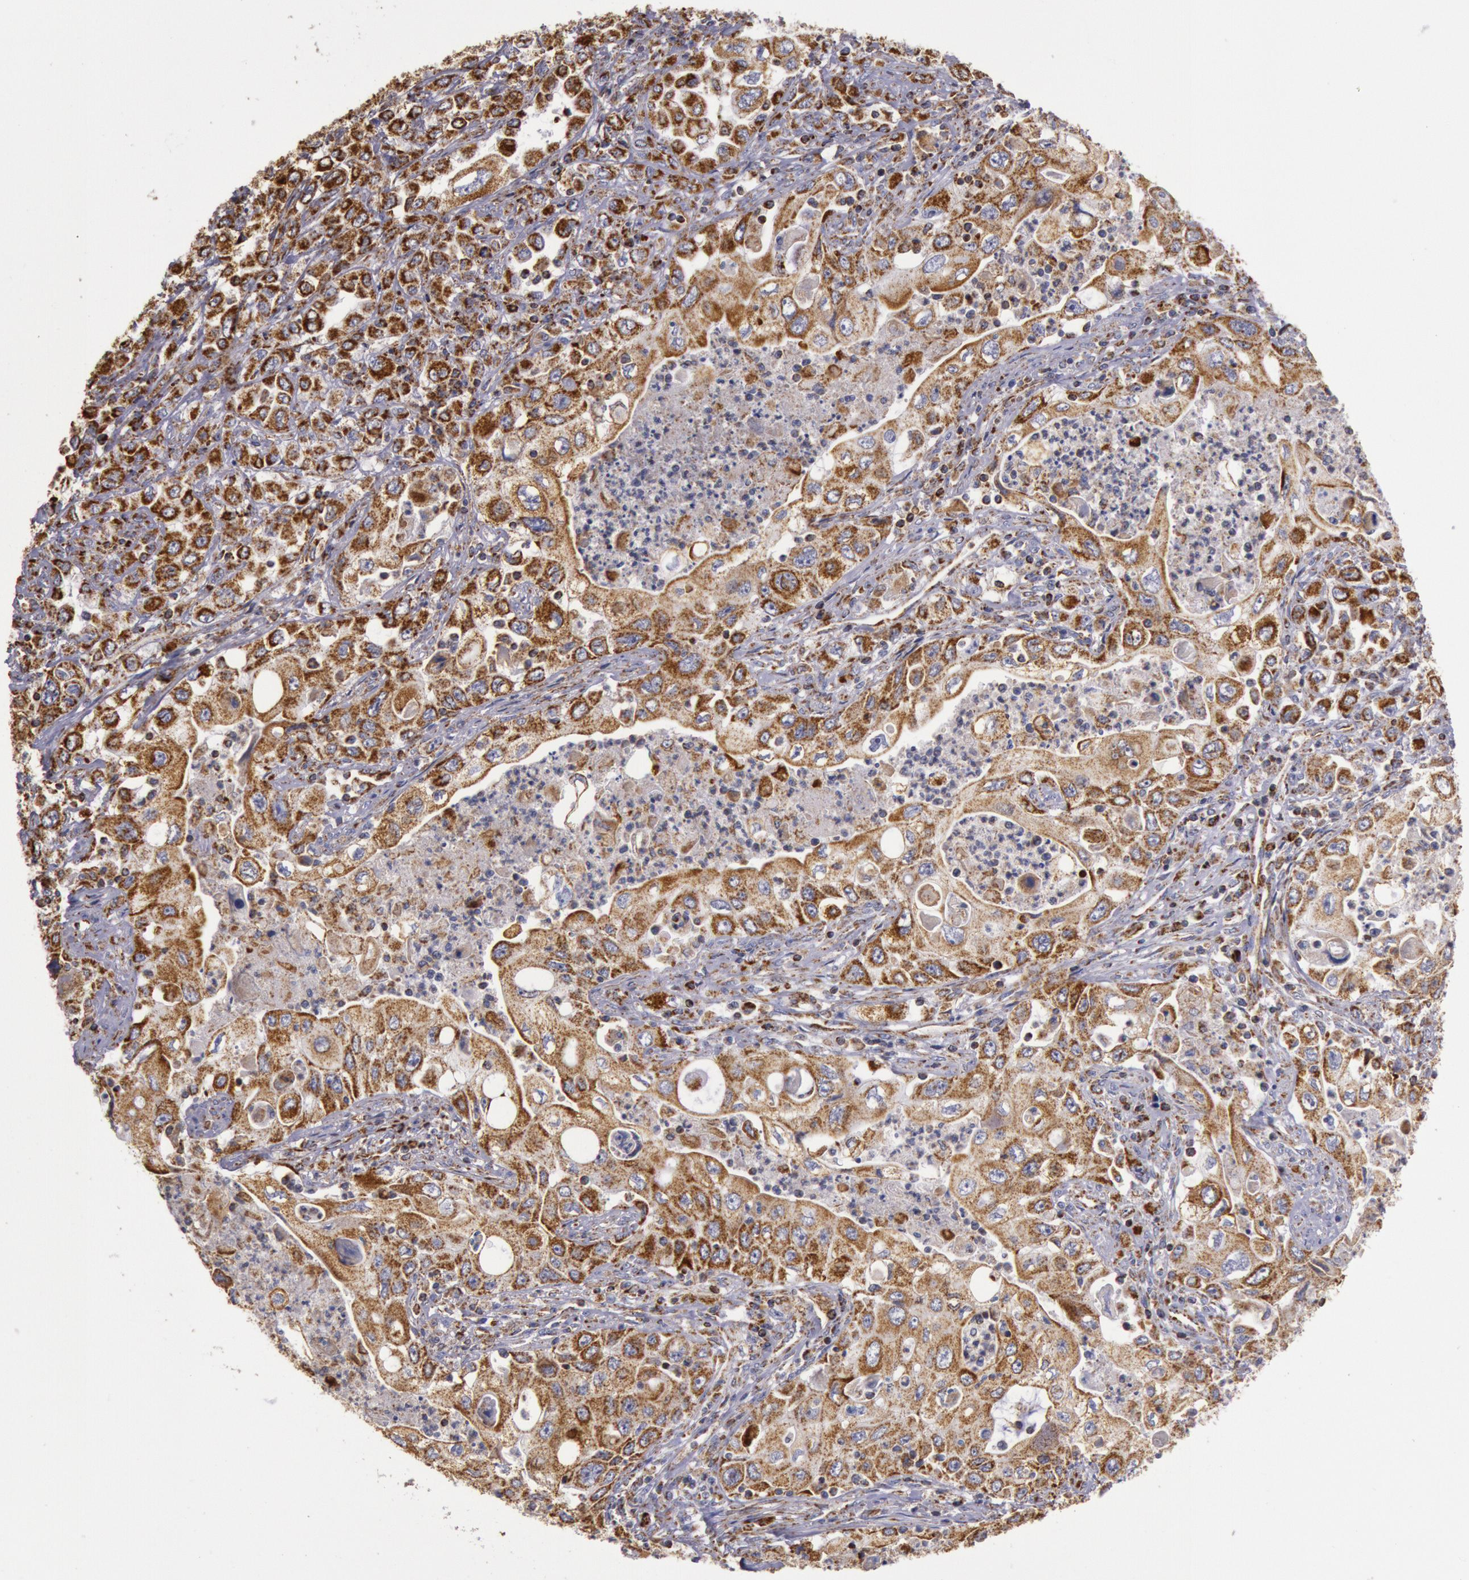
{"staining": {"intensity": "moderate", "quantity": ">75%", "location": "cytoplasmic/membranous"}, "tissue": "pancreatic cancer", "cell_type": "Tumor cells", "image_type": "cancer", "snomed": [{"axis": "morphology", "description": "Adenocarcinoma, NOS"}, {"axis": "topography", "description": "Pancreas"}], "caption": "Moderate cytoplasmic/membranous staining is identified in approximately >75% of tumor cells in pancreatic cancer.", "gene": "CYC1", "patient": {"sex": "male", "age": 70}}